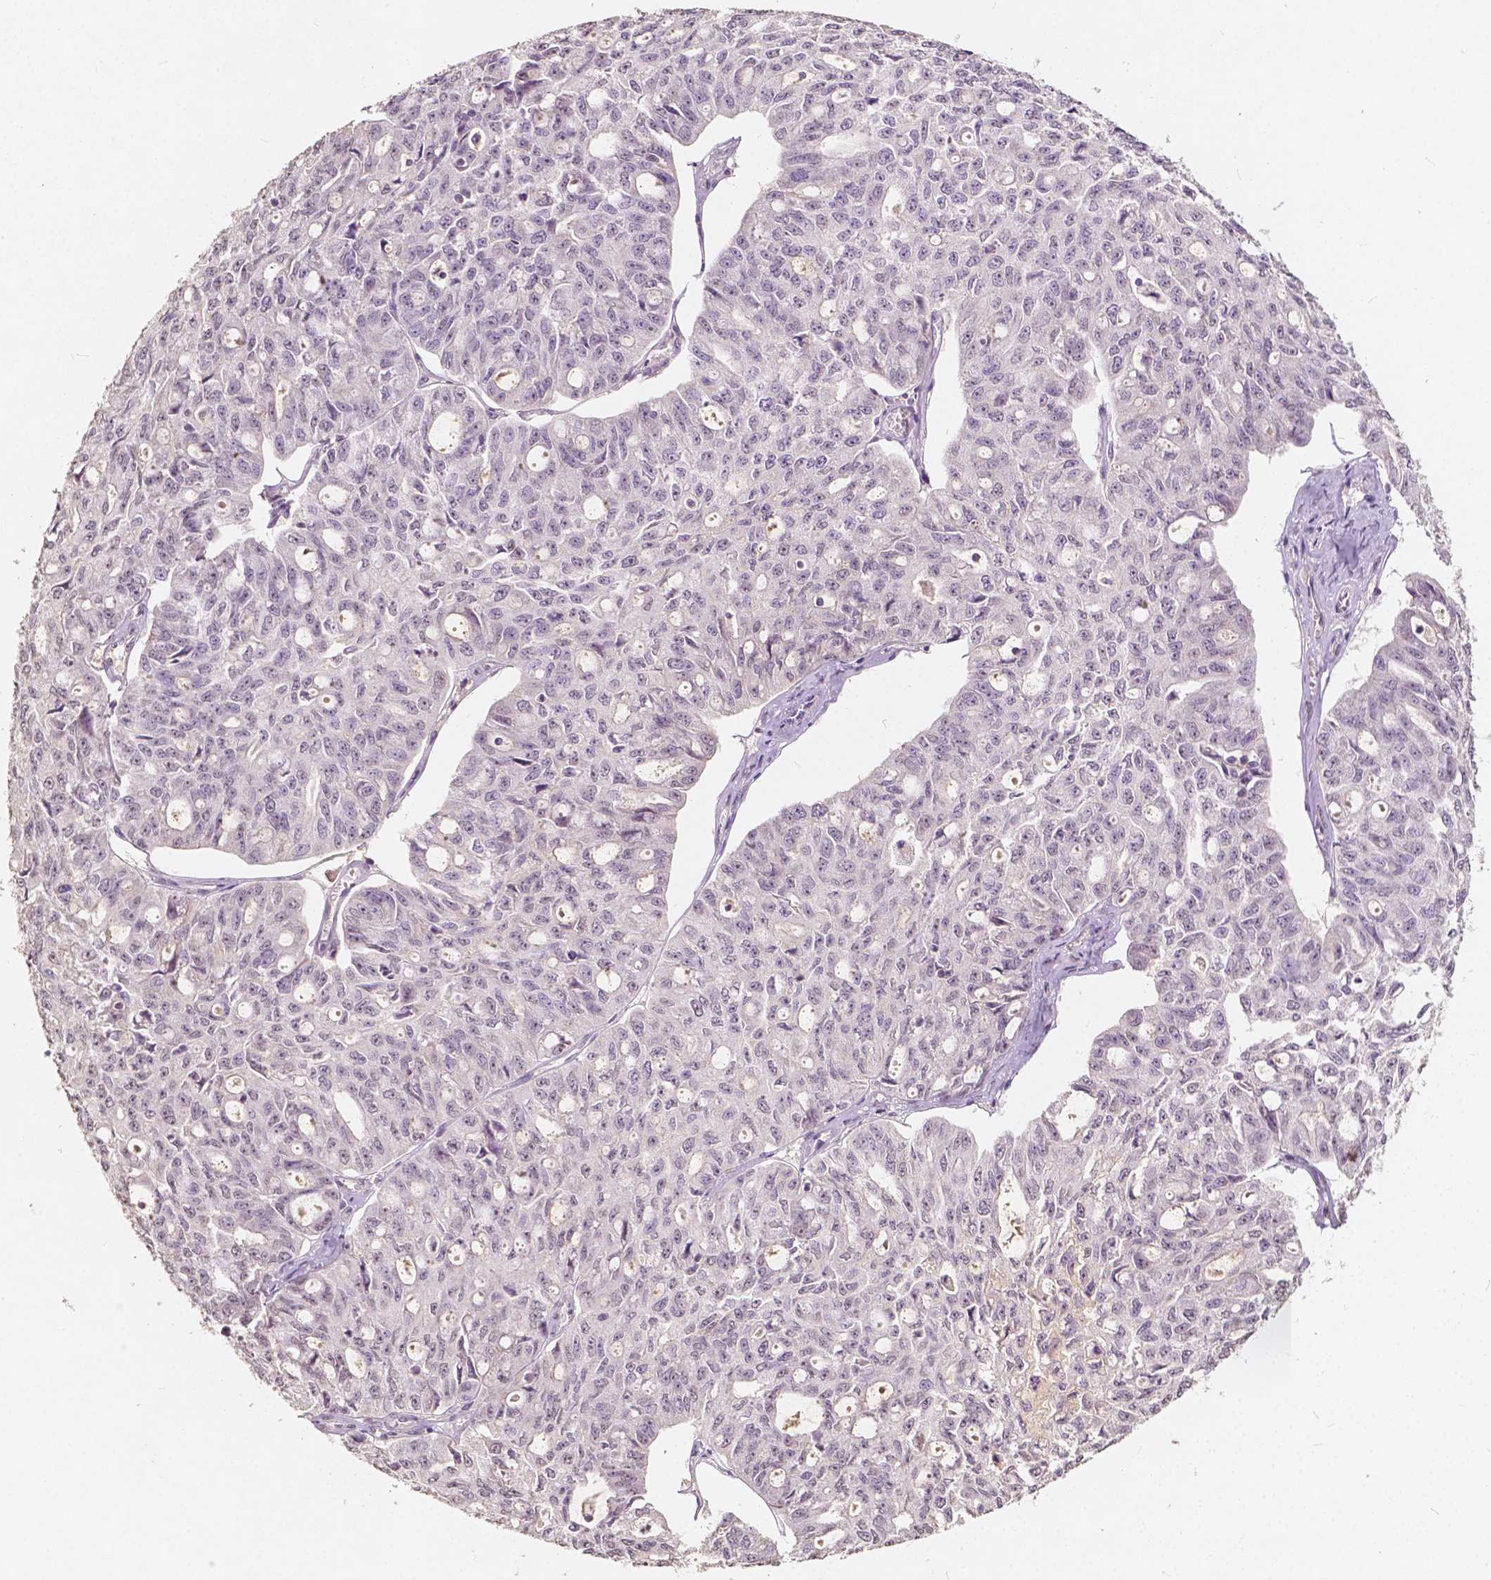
{"staining": {"intensity": "negative", "quantity": "none", "location": "none"}, "tissue": "ovarian cancer", "cell_type": "Tumor cells", "image_type": "cancer", "snomed": [{"axis": "morphology", "description": "Carcinoma, endometroid"}, {"axis": "topography", "description": "Ovary"}], "caption": "This is an immunohistochemistry (IHC) photomicrograph of human ovarian cancer (endometroid carcinoma). There is no staining in tumor cells.", "gene": "SOX15", "patient": {"sex": "female", "age": 65}}